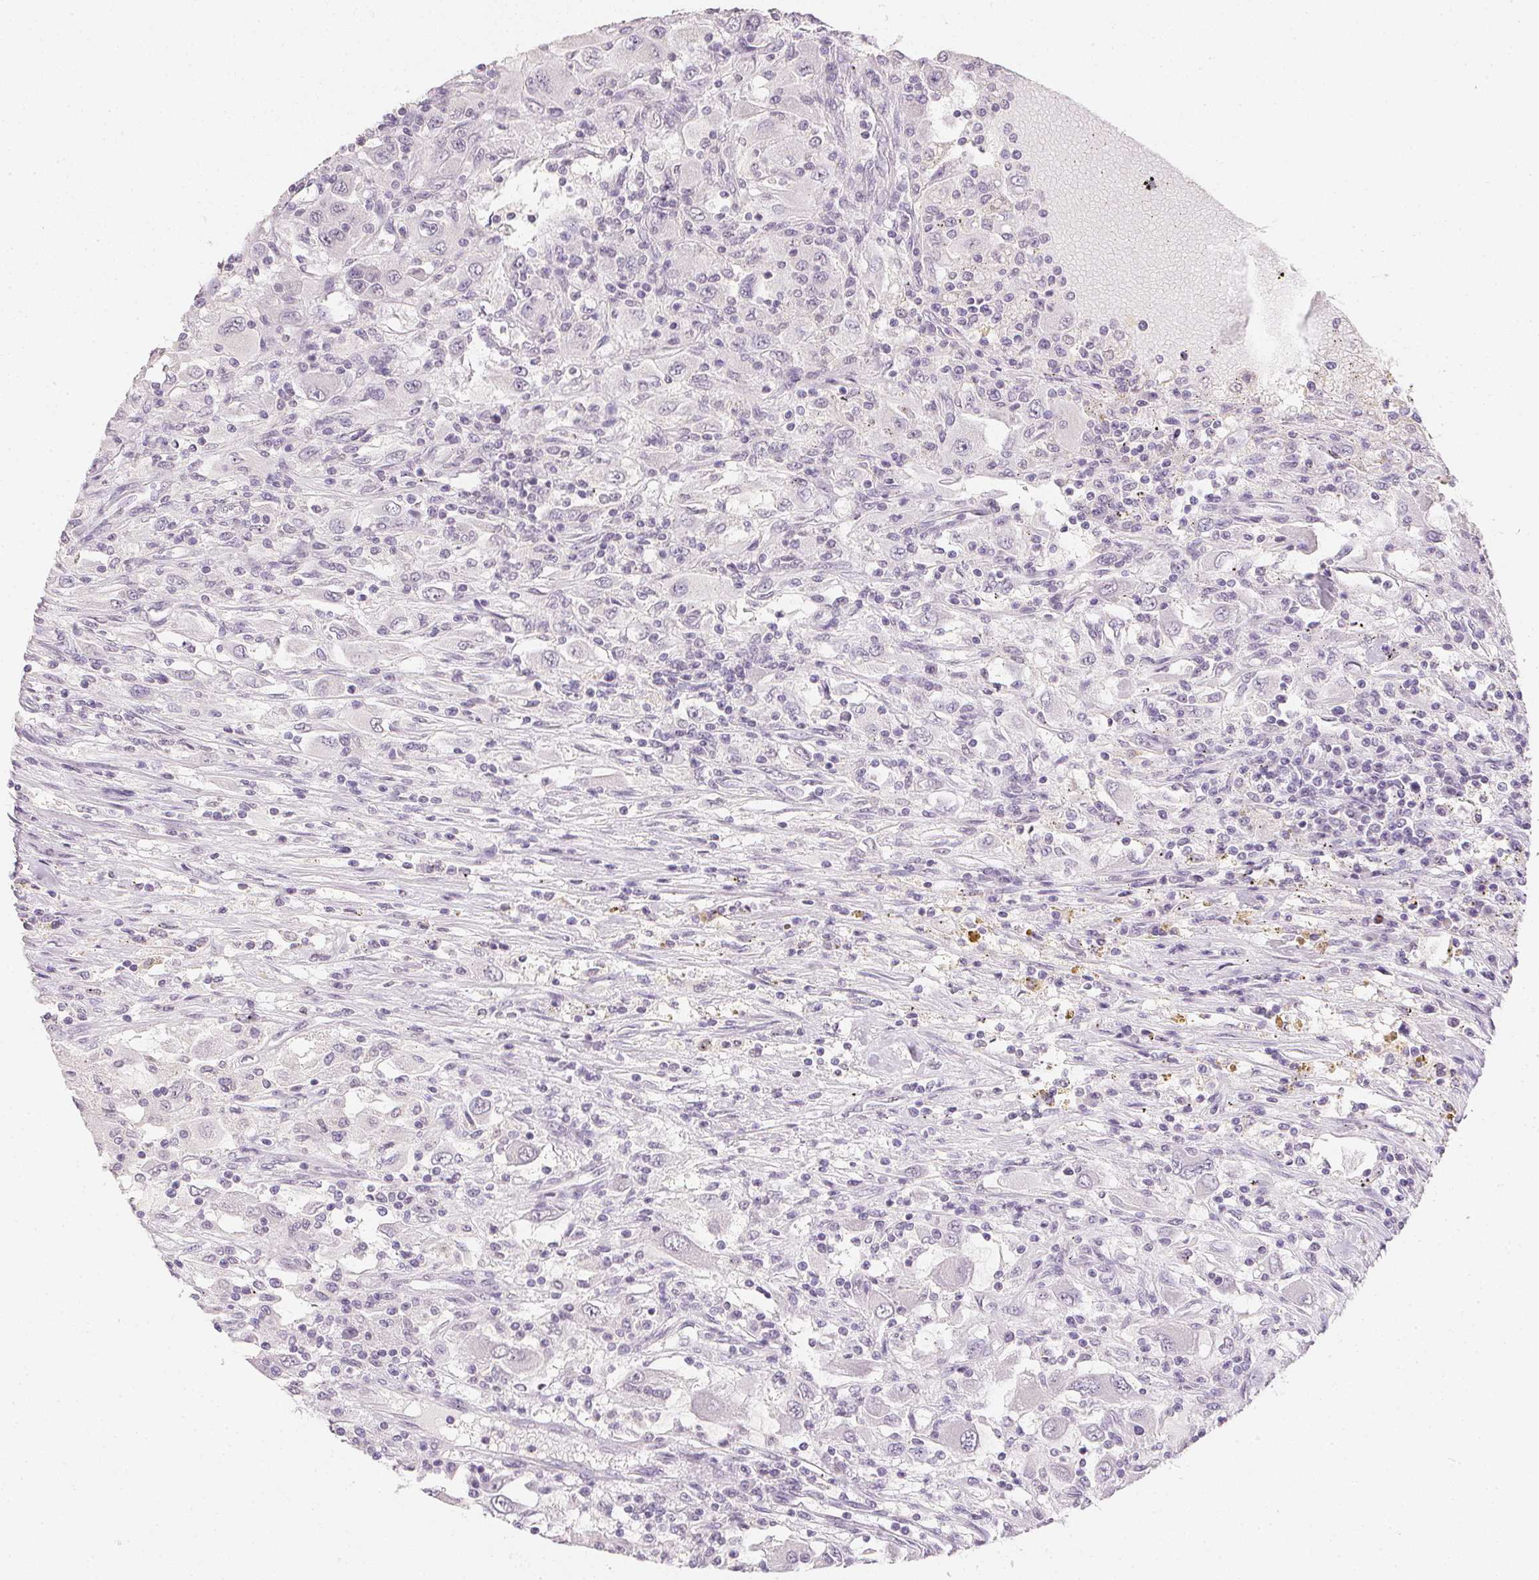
{"staining": {"intensity": "negative", "quantity": "none", "location": "none"}, "tissue": "renal cancer", "cell_type": "Tumor cells", "image_type": "cancer", "snomed": [{"axis": "morphology", "description": "Adenocarcinoma, NOS"}, {"axis": "topography", "description": "Kidney"}], "caption": "High magnification brightfield microscopy of renal adenocarcinoma stained with DAB (brown) and counterstained with hematoxylin (blue): tumor cells show no significant expression.", "gene": "PPY", "patient": {"sex": "female", "age": 67}}